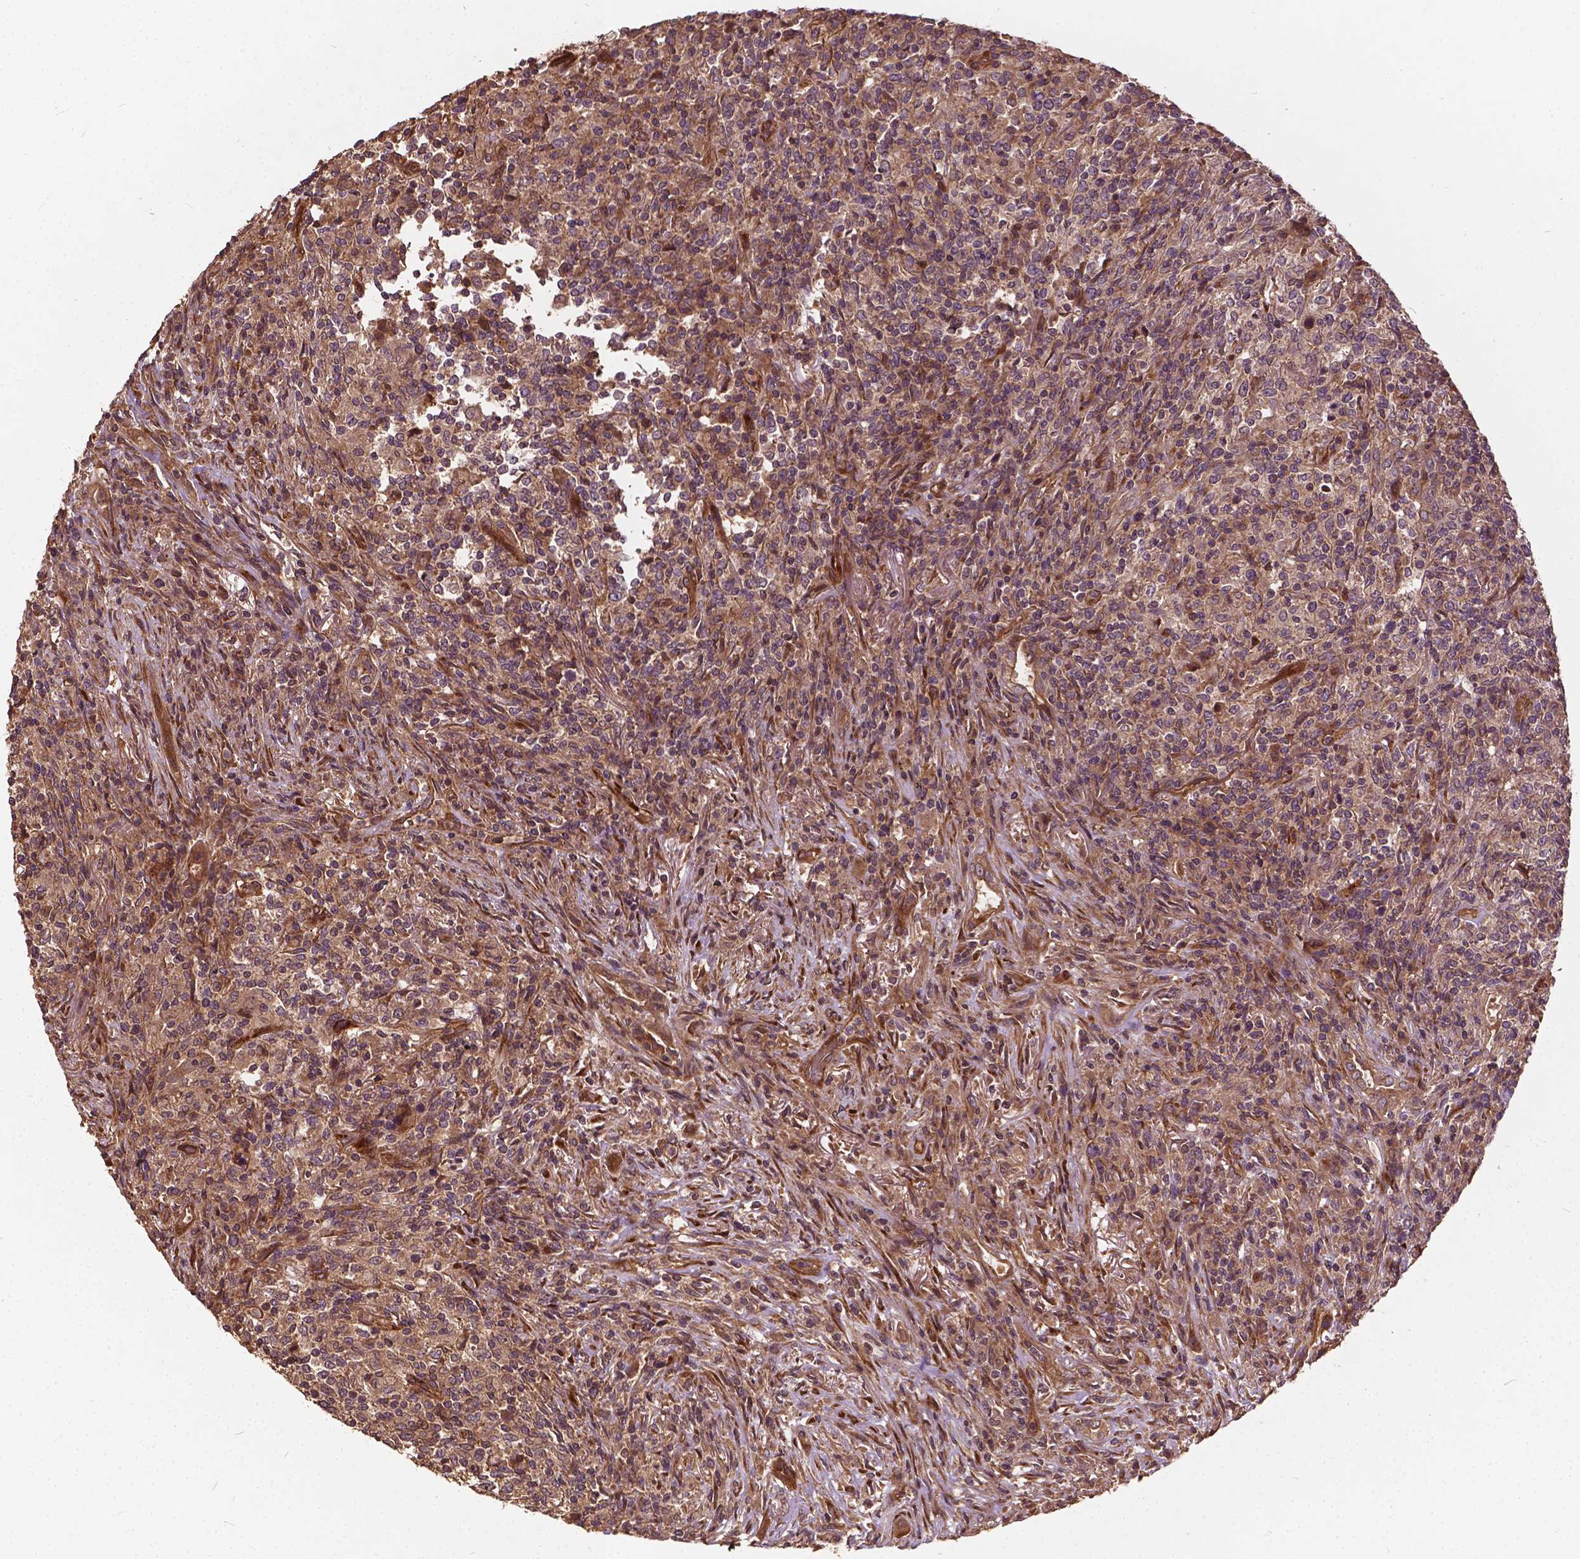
{"staining": {"intensity": "weak", "quantity": ">75%", "location": "cytoplasmic/membranous"}, "tissue": "lymphoma", "cell_type": "Tumor cells", "image_type": "cancer", "snomed": [{"axis": "morphology", "description": "Malignant lymphoma, non-Hodgkin's type, High grade"}, {"axis": "topography", "description": "Lung"}], "caption": "Tumor cells display low levels of weak cytoplasmic/membranous expression in approximately >75% of cells in malignant lymphoma, non-Hodgkin's type (high-grade). (brown staining indicates protein expression, while blue staining denotes nuclei).", "gene": "UBXN2A", "patient": {"sex": "male", "age": 79}}